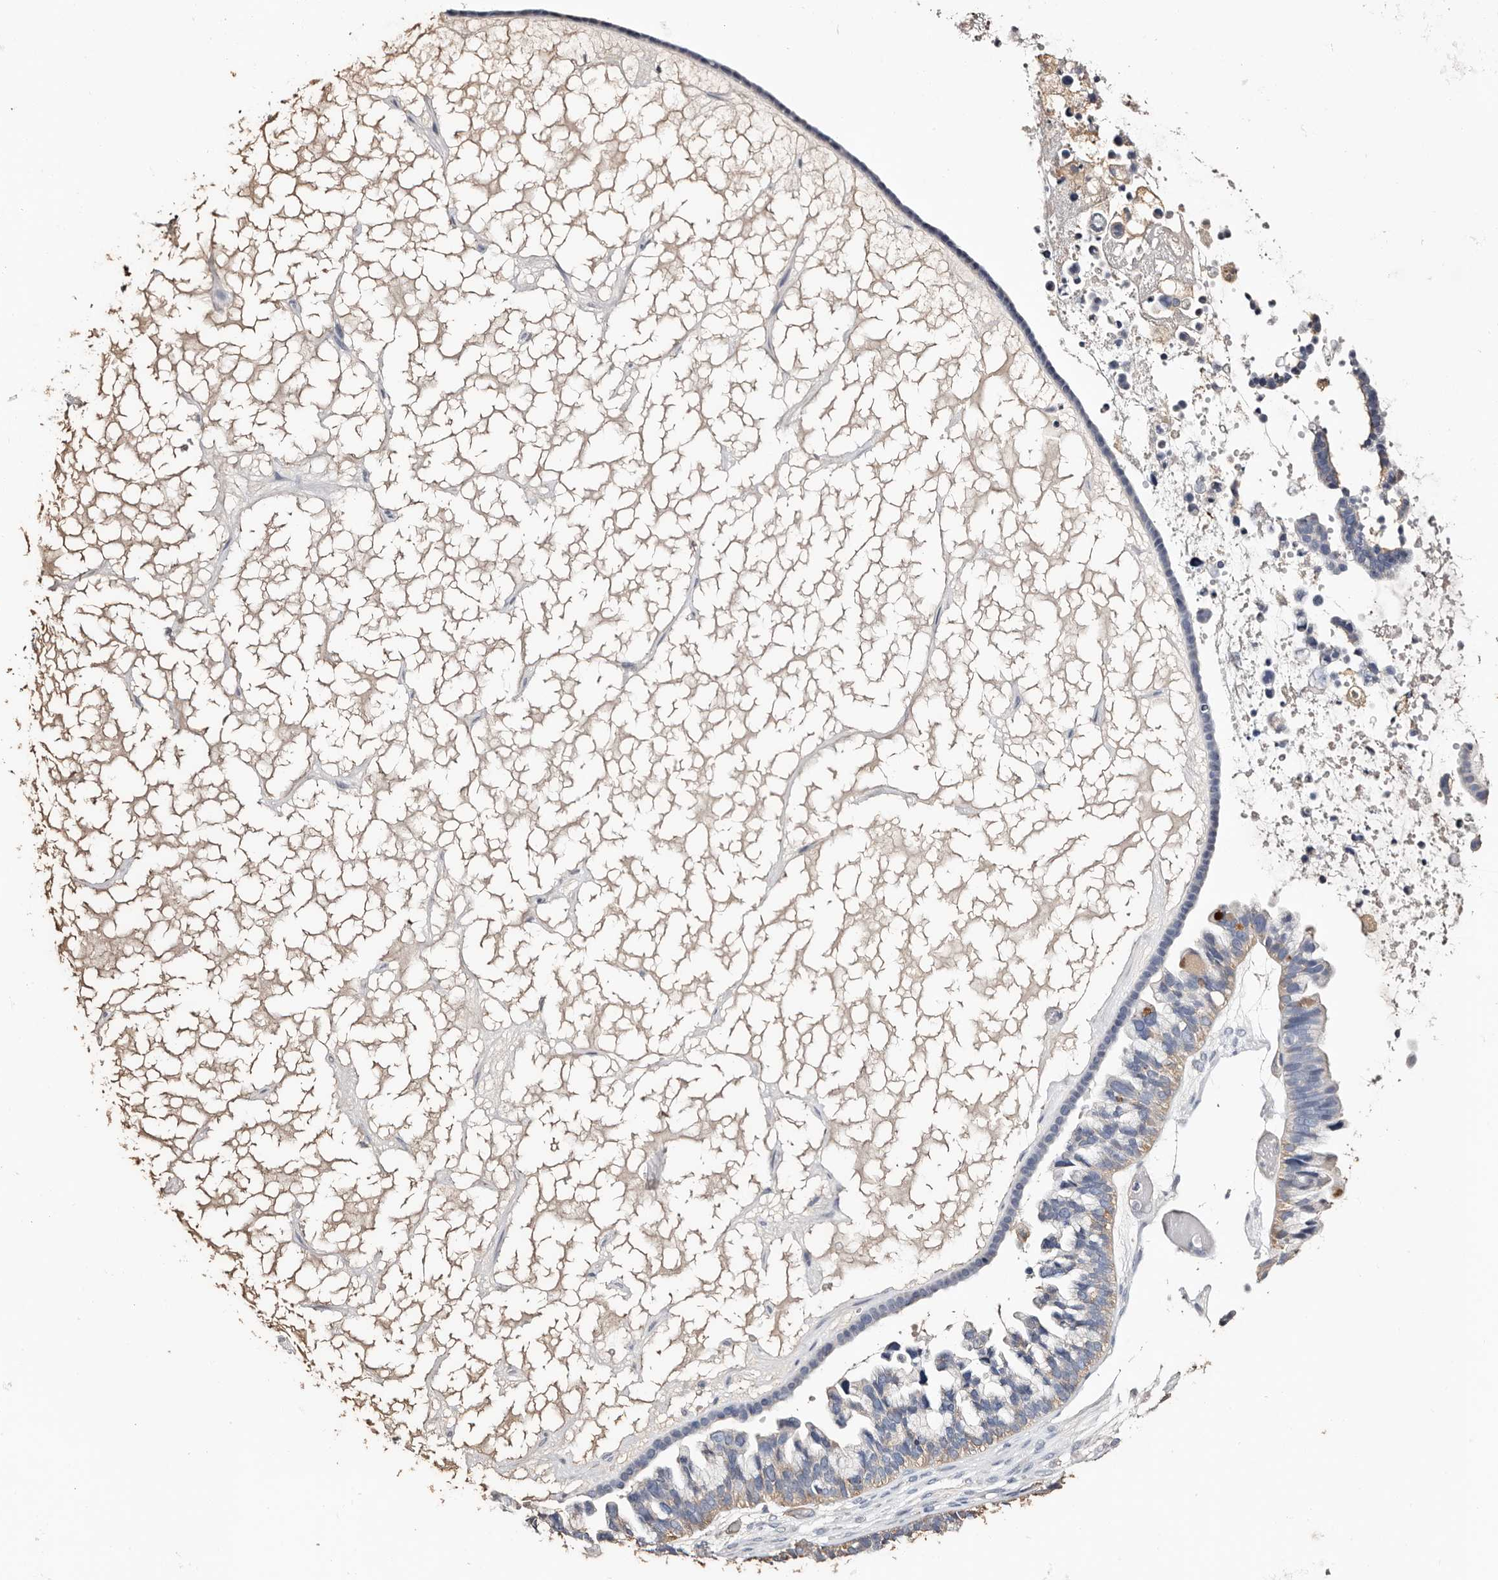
{"staining": {"intensity": "negative", "quantity": "none", "location": "none"}, "tissue": "ovarian cancer", "cell_type": "Tumor cells", "image_type": "cancer", "snomed": [{"axis": "morphology", "description": "Cystadenocarcinoma, serous, NOS"}, {"axis": "topography", "description": "Ovary"}], "caption": "Tumor cells are negative for brown protein staining in ovarian cancer (serous cystadenocarcinoma).", "gene": "TGM2", "patient": {"sex": "female", "age": 56}}